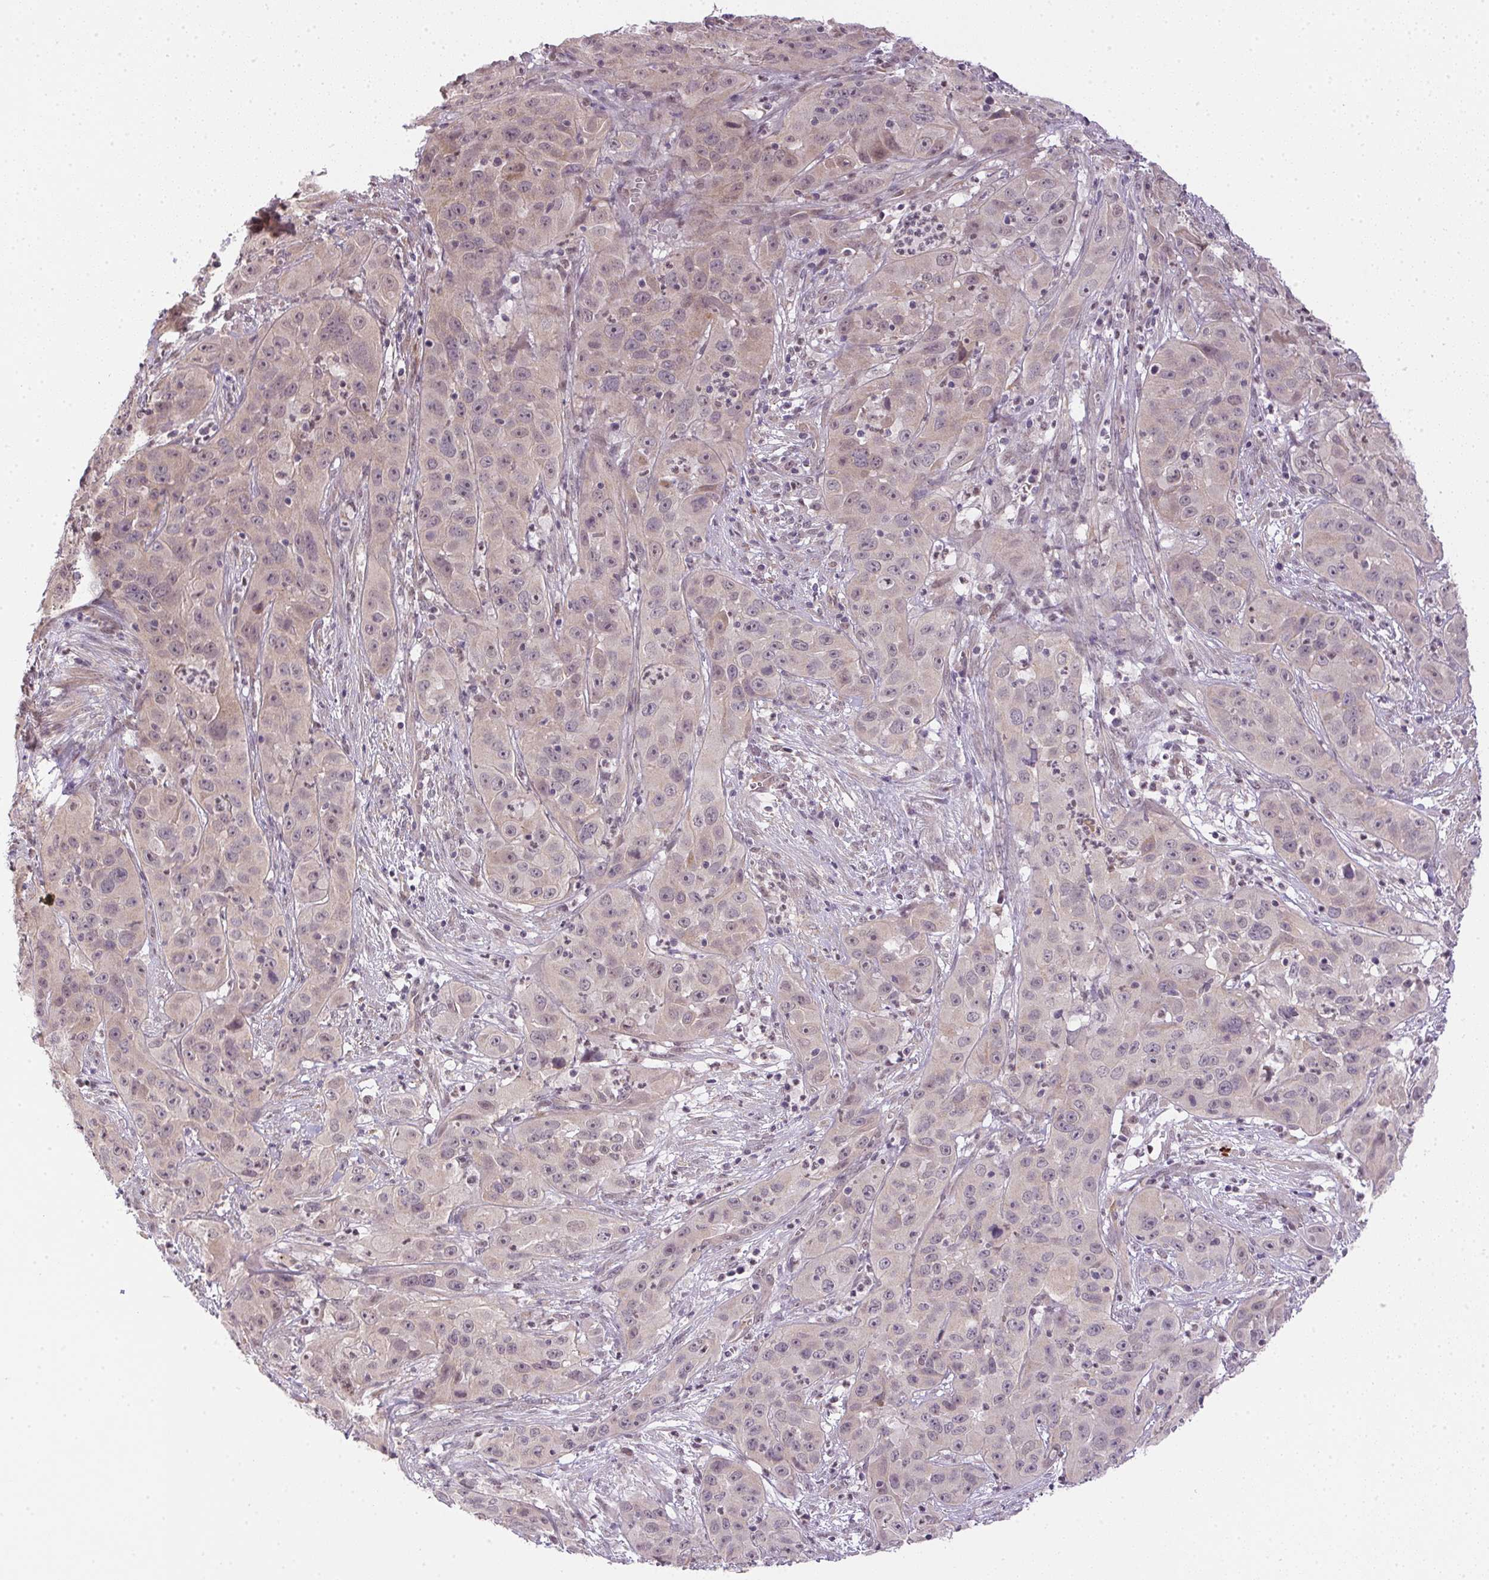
{"staining": {"intensity": "negative", "quantity": "none", "location": "none"}, "tissue": "cervical cancer", "cell_type": "Tumor cells", "image_type": "cancer", "snomed": [{"axis": "morphology", "description": "Squamous cell carcinoma, NOS"}, {"axis": "topography", "description": "Cervix"}], "caption": "Immunohistochemistry of squamous cell carcinoma (cervical) shows no staining in tumor cells. Nuclei are stained in blue.", "gene": "CFAP92", "patient": {"sex": "female", "age": 32}}